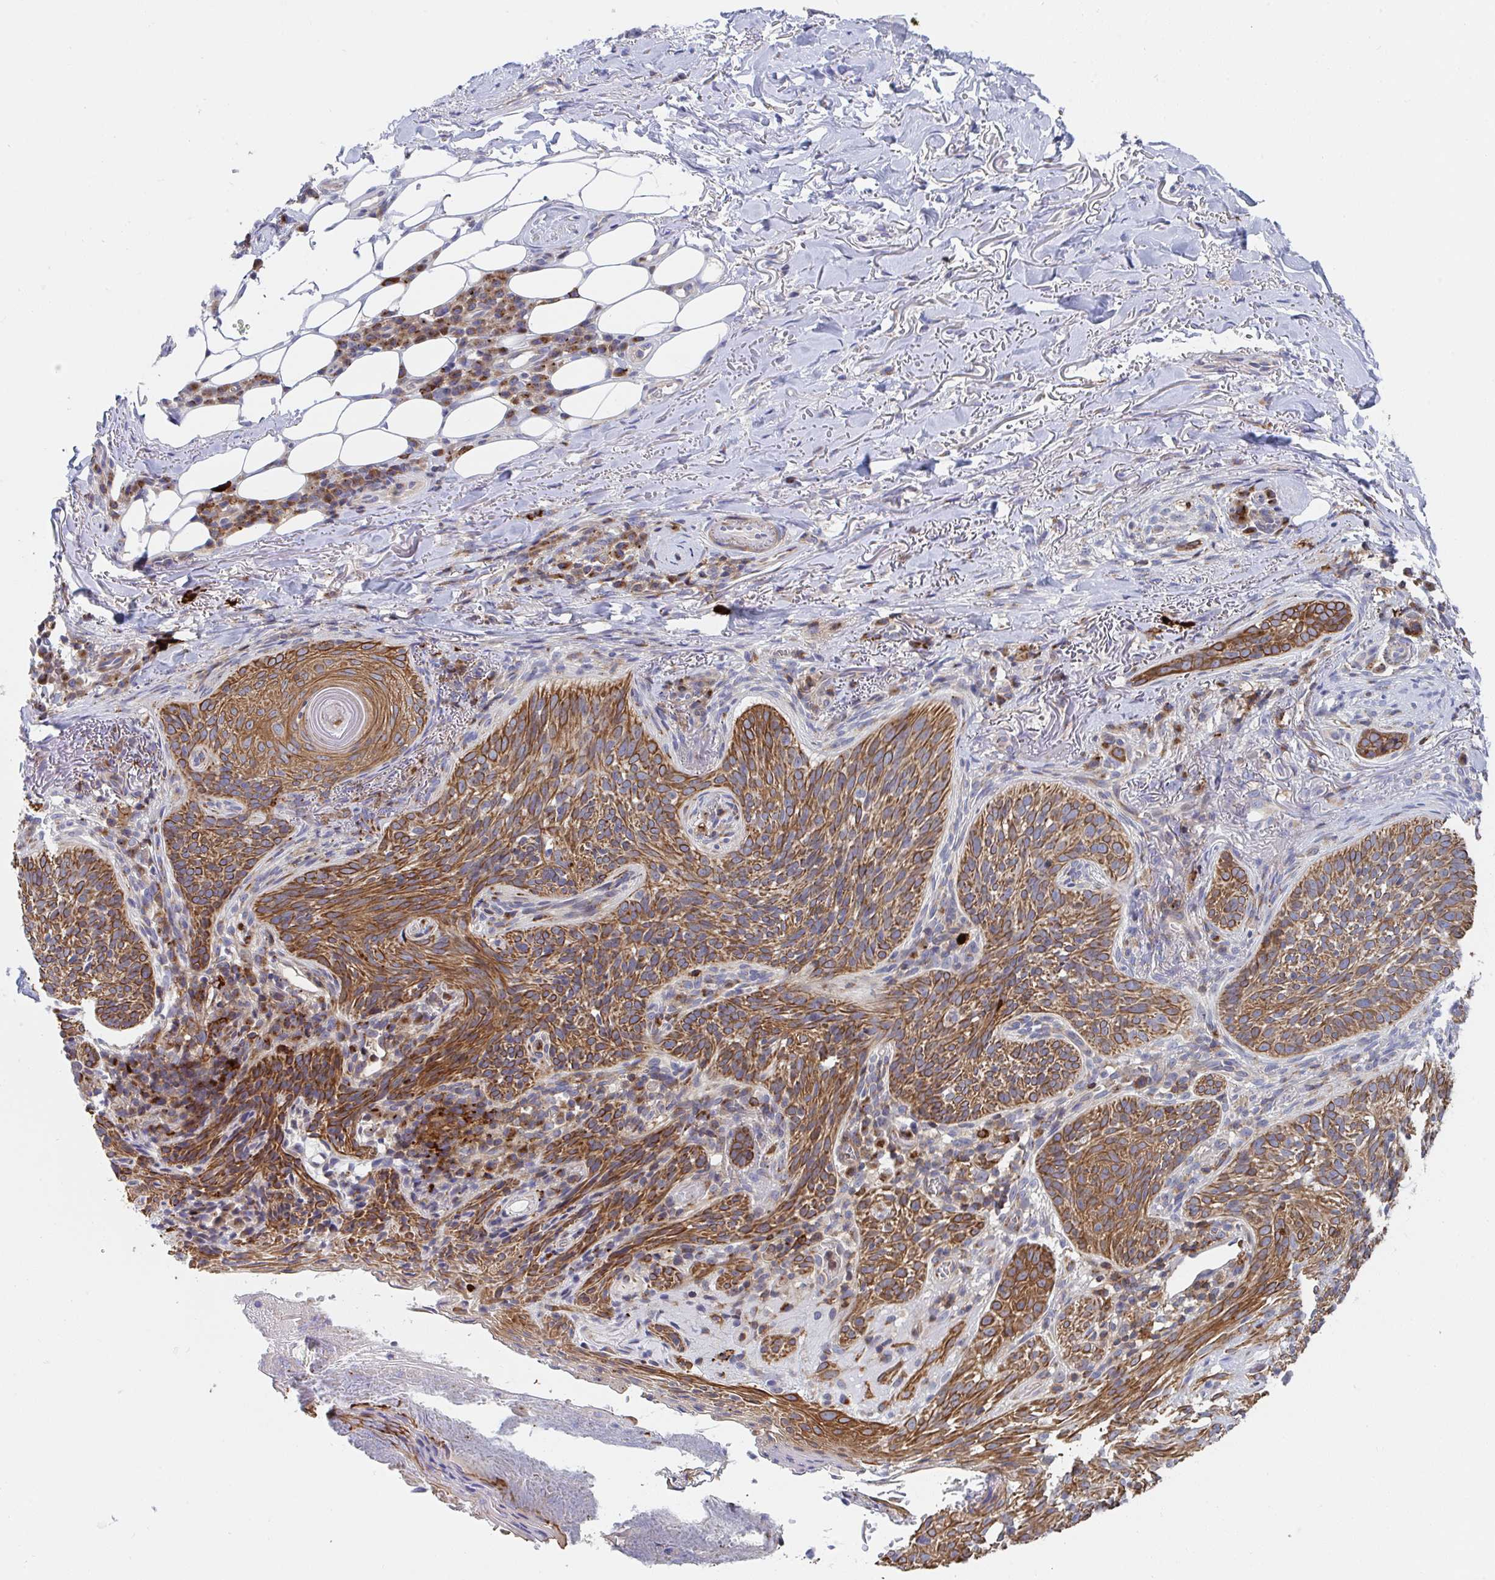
{"staining": {"intensity": "strong", "quantity": ">75%", "location": "cytoplasmic/membranous"}, "tissue": "skin cancer", "cell_type": "Tumor cells", "image_type": "cancer", "snomed": [{"axis": "morphology", "description": "Basal cell carcinoma"}, {"axis": "topography", "description": "Skin"}, {"axis": "topography", "description": "Skin of head"}], "caption": "Immunohistochemistry (IHC) micrograph of human skin basal cell carcinoma stained for a protein (brown), which shows high levels of strong cytoplasmic/membranous expression in approximately >75% of tumor cells.", "gene": "FRMD3", "patient": {"sex": "male", "age": 62}}